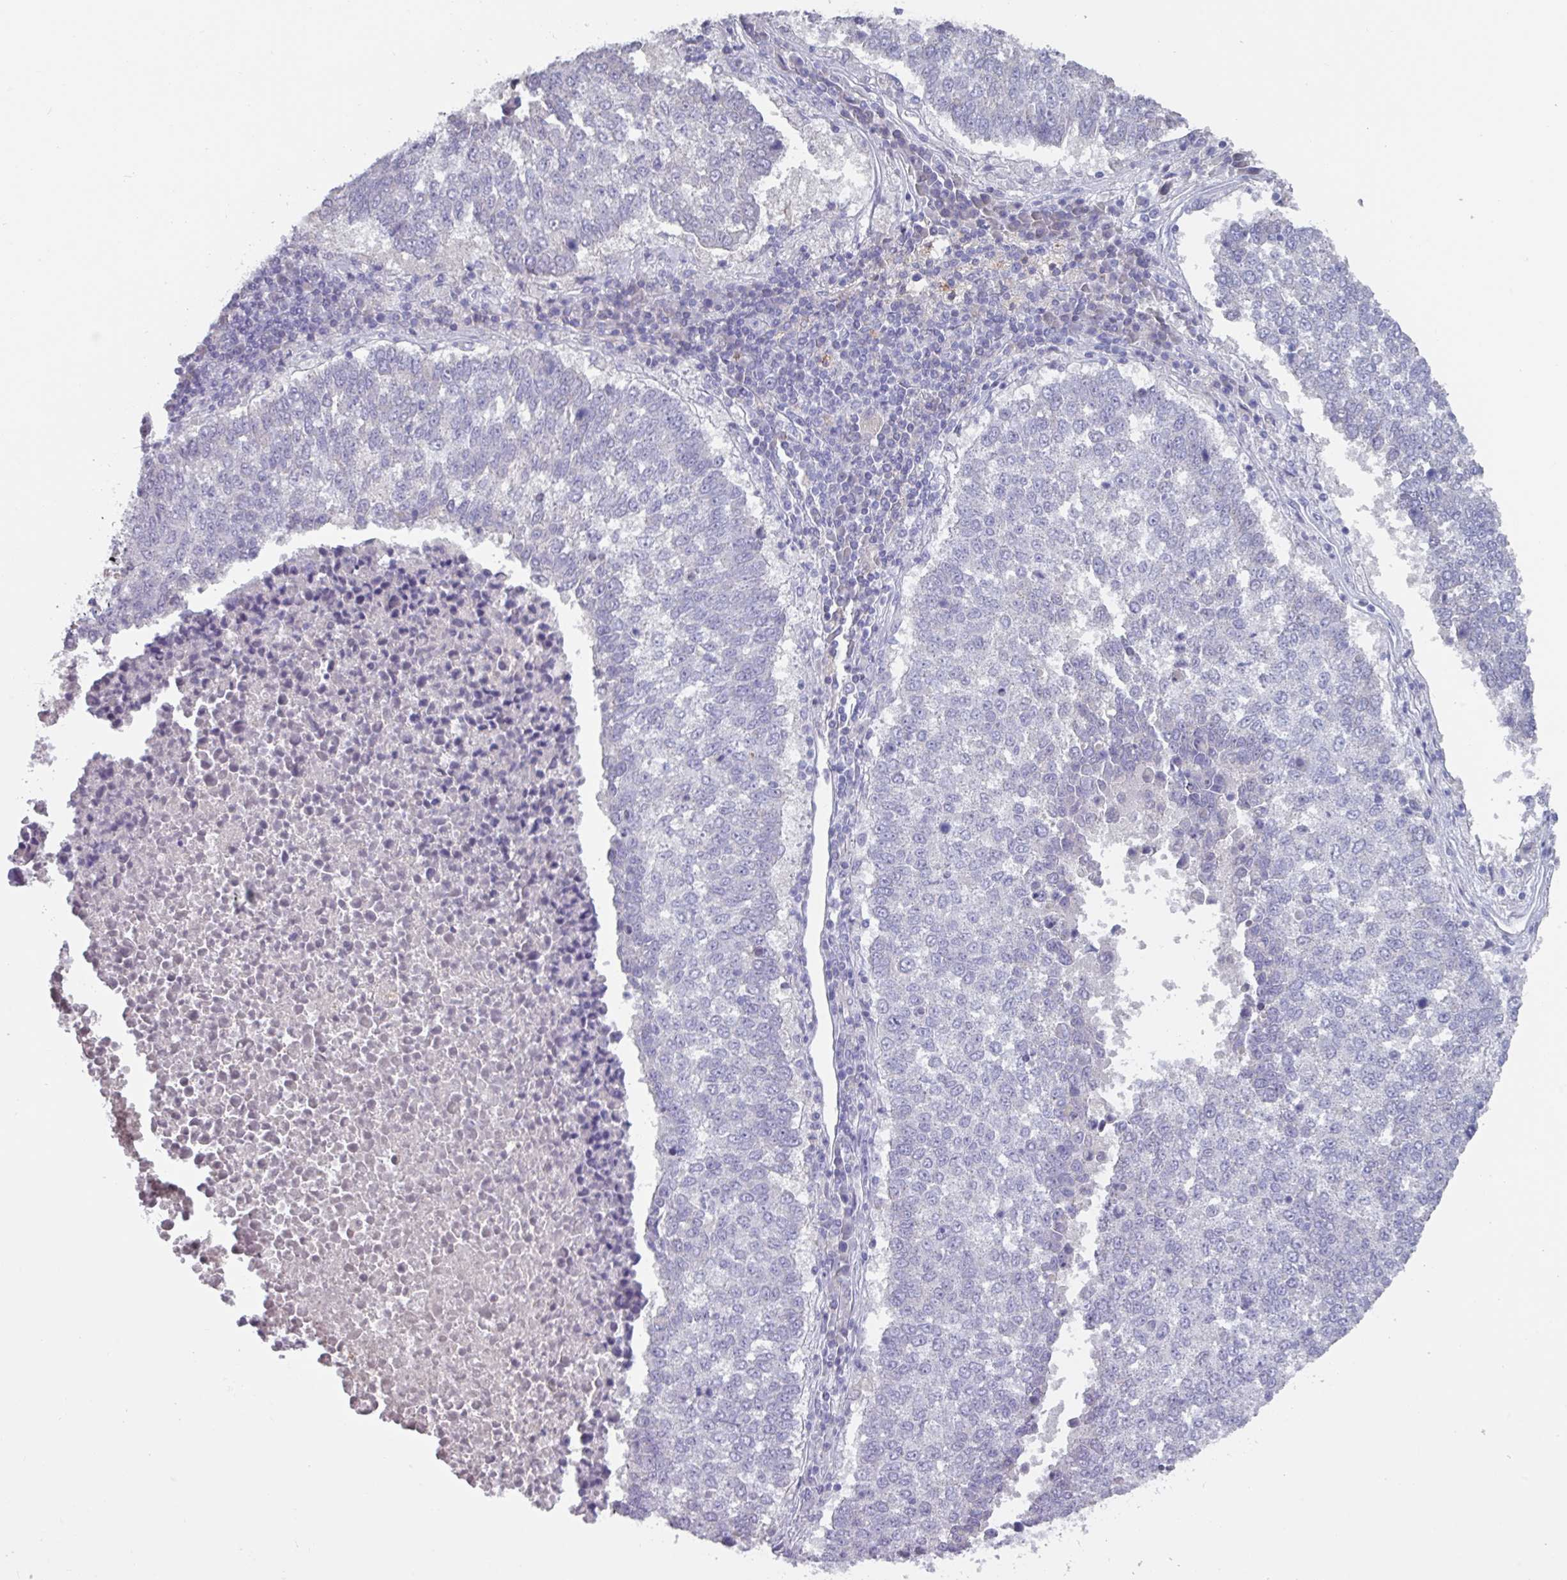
{"staining": {"intensity": "negative", "quantity": "none", "location": "none"}, "tissue": "lung cancer", "cell_type": "Tumor cells", "image_type": "cancer", "snomed": [{"axis": "morphology", "description": "Squamous cell carcinoma, NOS"}, {"axis": "topography", "description": "Lung"}], "caption": "Tumor cells are negative for protein expression in human squamous cell carcinoma (lung).", "gene": "OR2T10", "patient": {"sex": "male", "age": 73}}